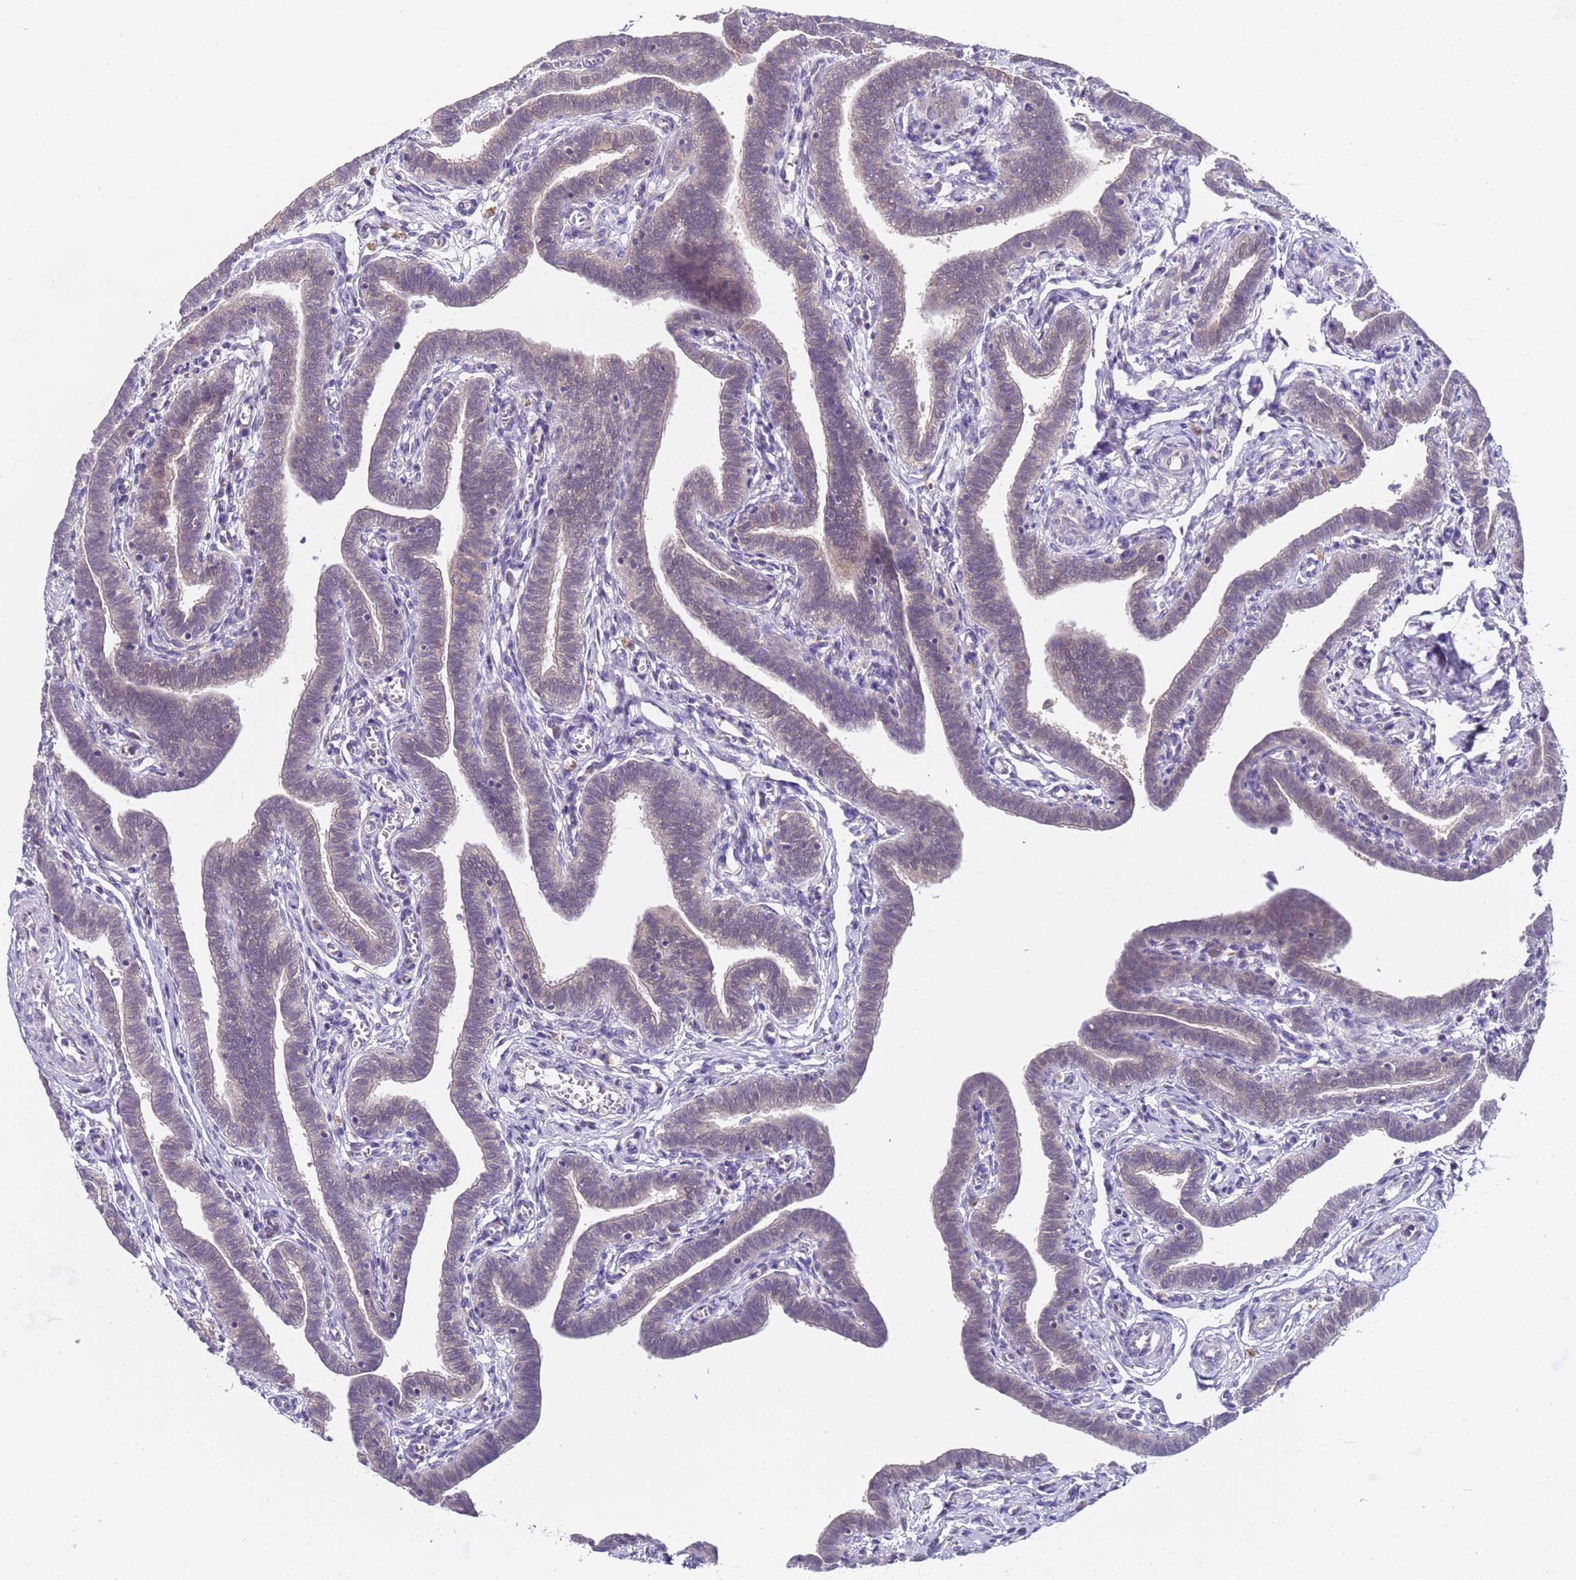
{"staining": {"intensity": "weak", "quantity": "25%-75%", "location": "cytoplasmic/membranous"}, "tissue": "fallopian tube", "cell_type": "Glandular cells", "image_type": "normal", "snomed": [{"axis": "morphology", "description": "Normal tissue, NOS"}, {"axis": "topography", "description": "Fallopian tube"}], "caption": "Protein expression analysis of benign fallopian tube shows weak cytoplasmic/membranous expression in about 25%-75% of glandular cells.", "gene": "TRMT10A", "patient": {"sex": "female", "age": 36}}